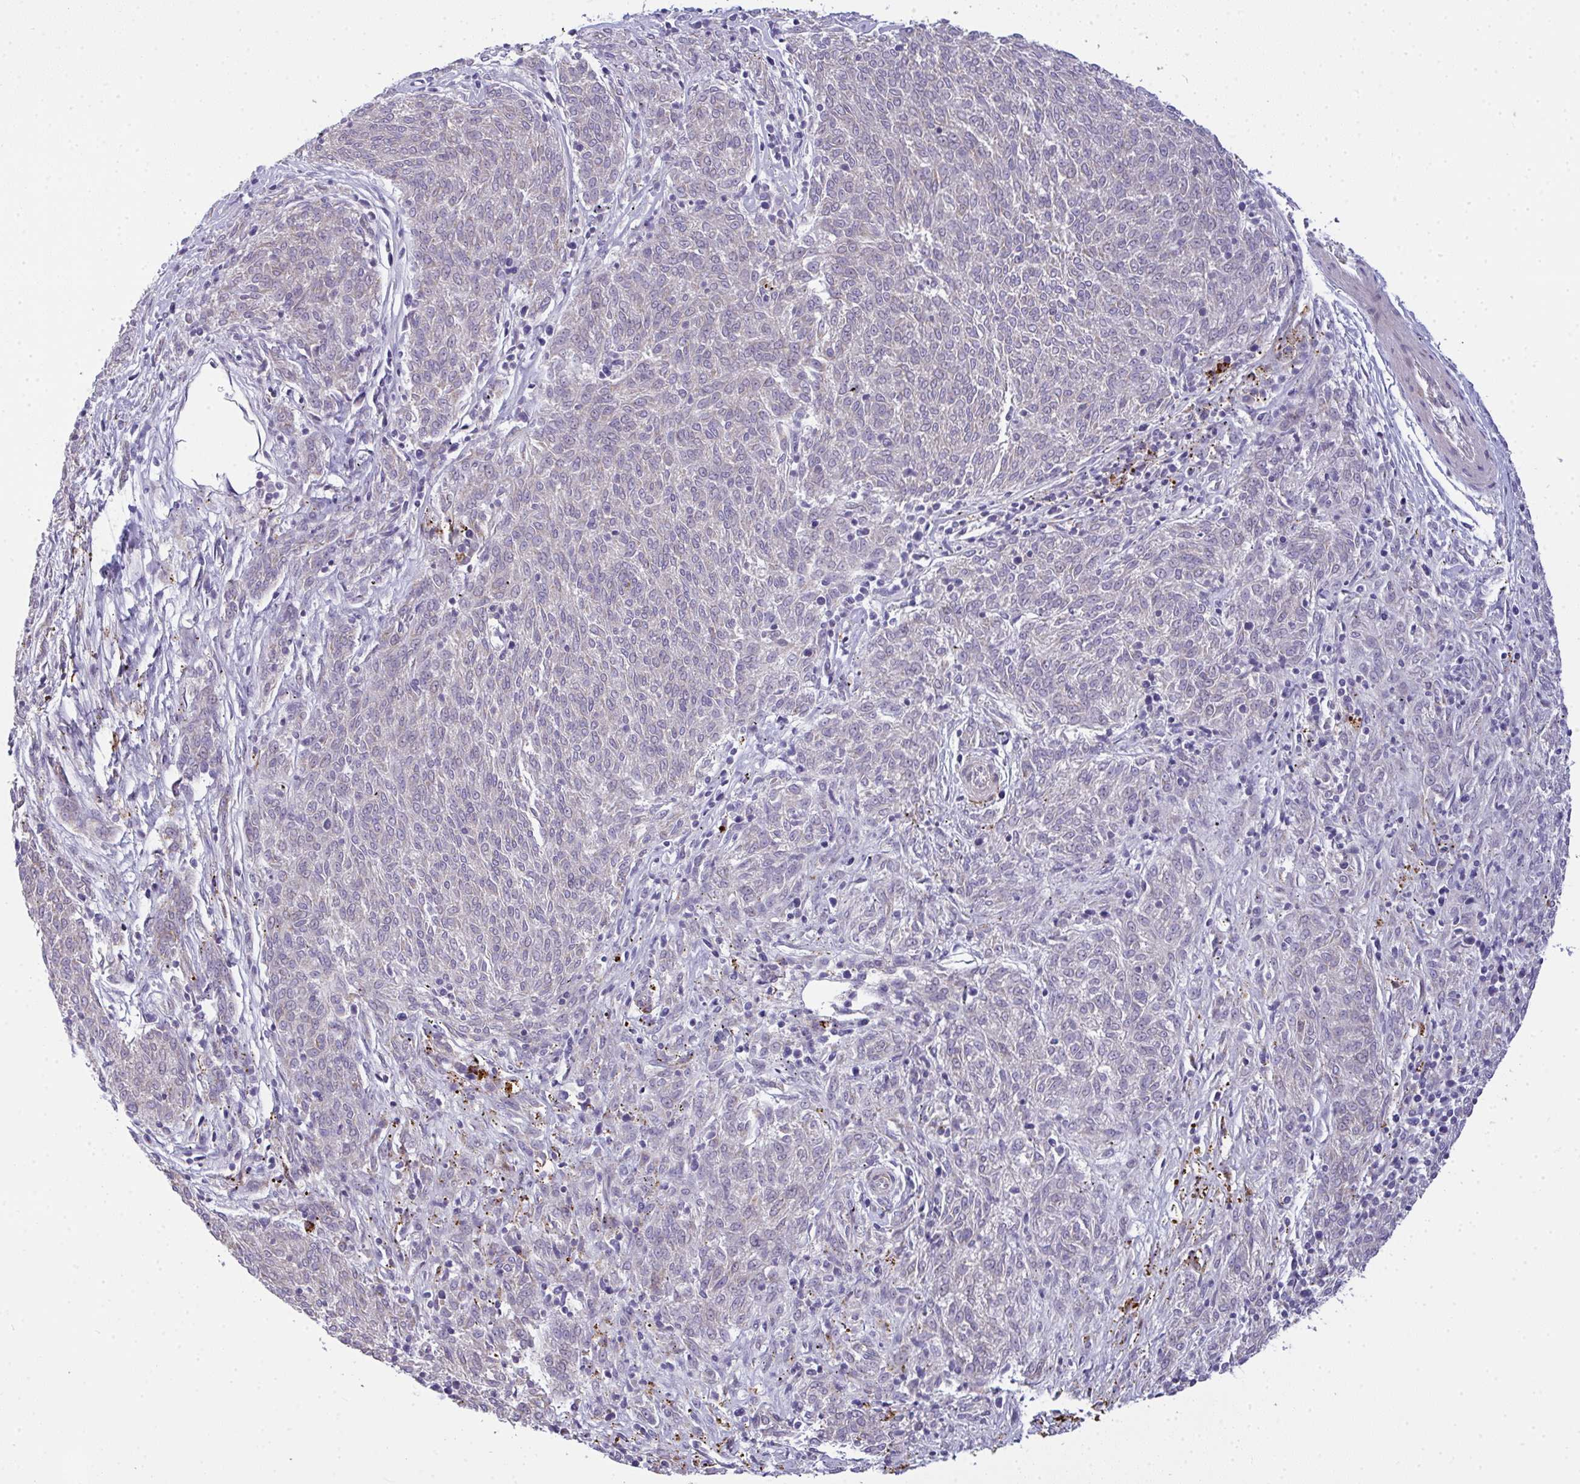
{"staining": {"intensity": "negative", "quantity": "none", "location": "none"}, "tissue": "melanoma", "cell_type": "Tumor cells", "image_type": "cancer", "snomed": [{"axis": "morphology", "description": "Malignant melanoma, NOS"}, {"axis": "topography", "description": "Skin"}], "caption": "Tumor cells are negative for protein expression in human malignant melanoma.", "gene": "SRRM4", "patient": {"sex": "female", "age": 72}}